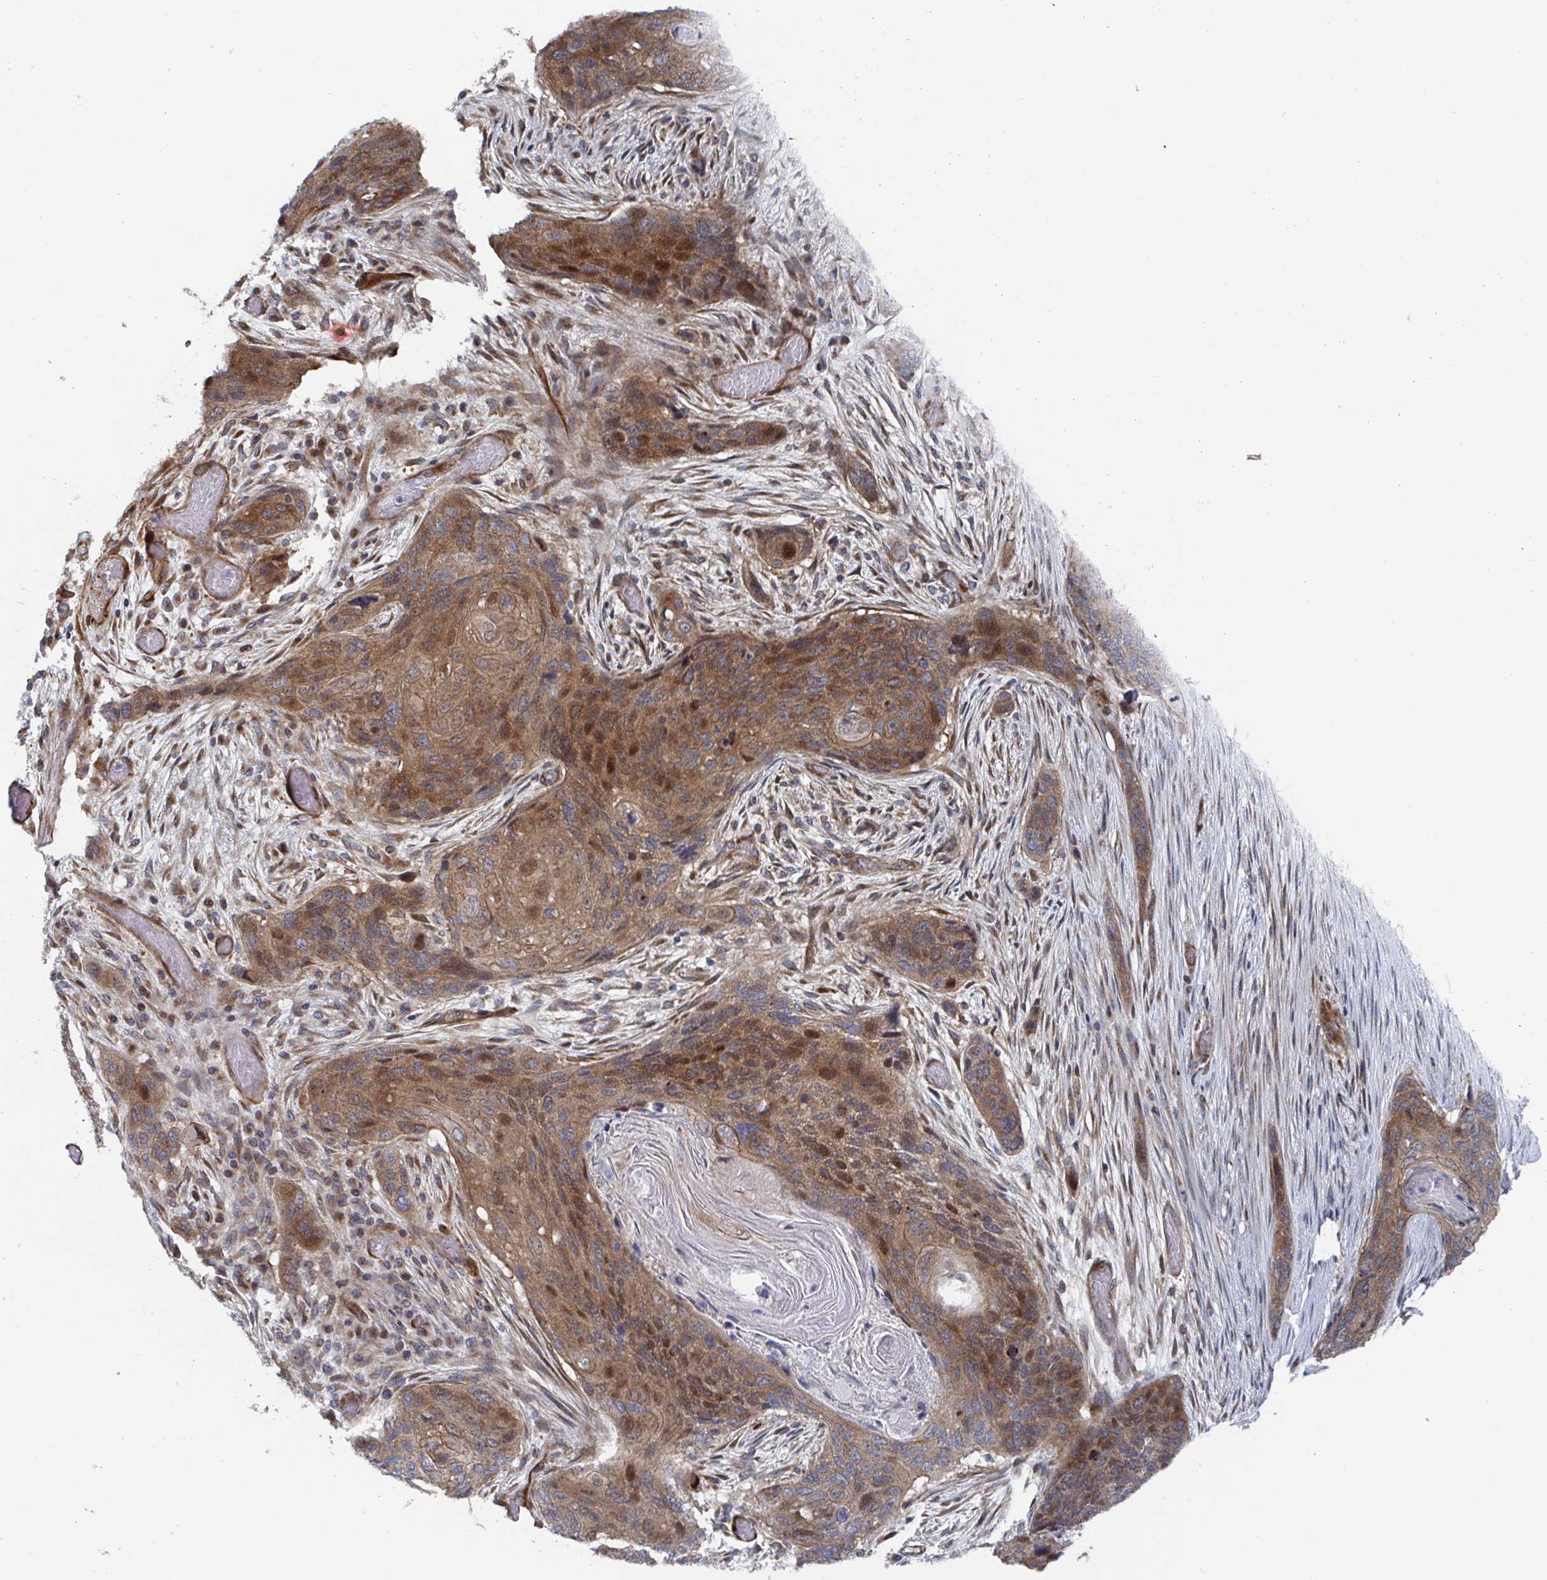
{"staining": {"intensity": "moderate", "quantity": ">75%", "location": "cytoplasmic/membranous,nuclear"}, "tissue": "lung cancer", "cell_type": "Tumor cells", "image_type": "cancer", "snomed": [{"axis": "morphology", "description": "Squamous cell carcinoma, NOS"}, {"axis": "morphology", "description": "Squamous cell carcinoma, metastatic, NOS"}, {"axis": "topography", "description": "Lymph node"}, {"axis": "topography", "description": "Lung"}], "caption": "This micrograph exhibits IHC staining of human lung metastatic squamous cell carcinoma, with medium moderate cytoplasmic/membranous and nuclear staining in about >75% of tumor cells.", "gene": "DVL3", "patient": {"sex": "male", "age": 41}}